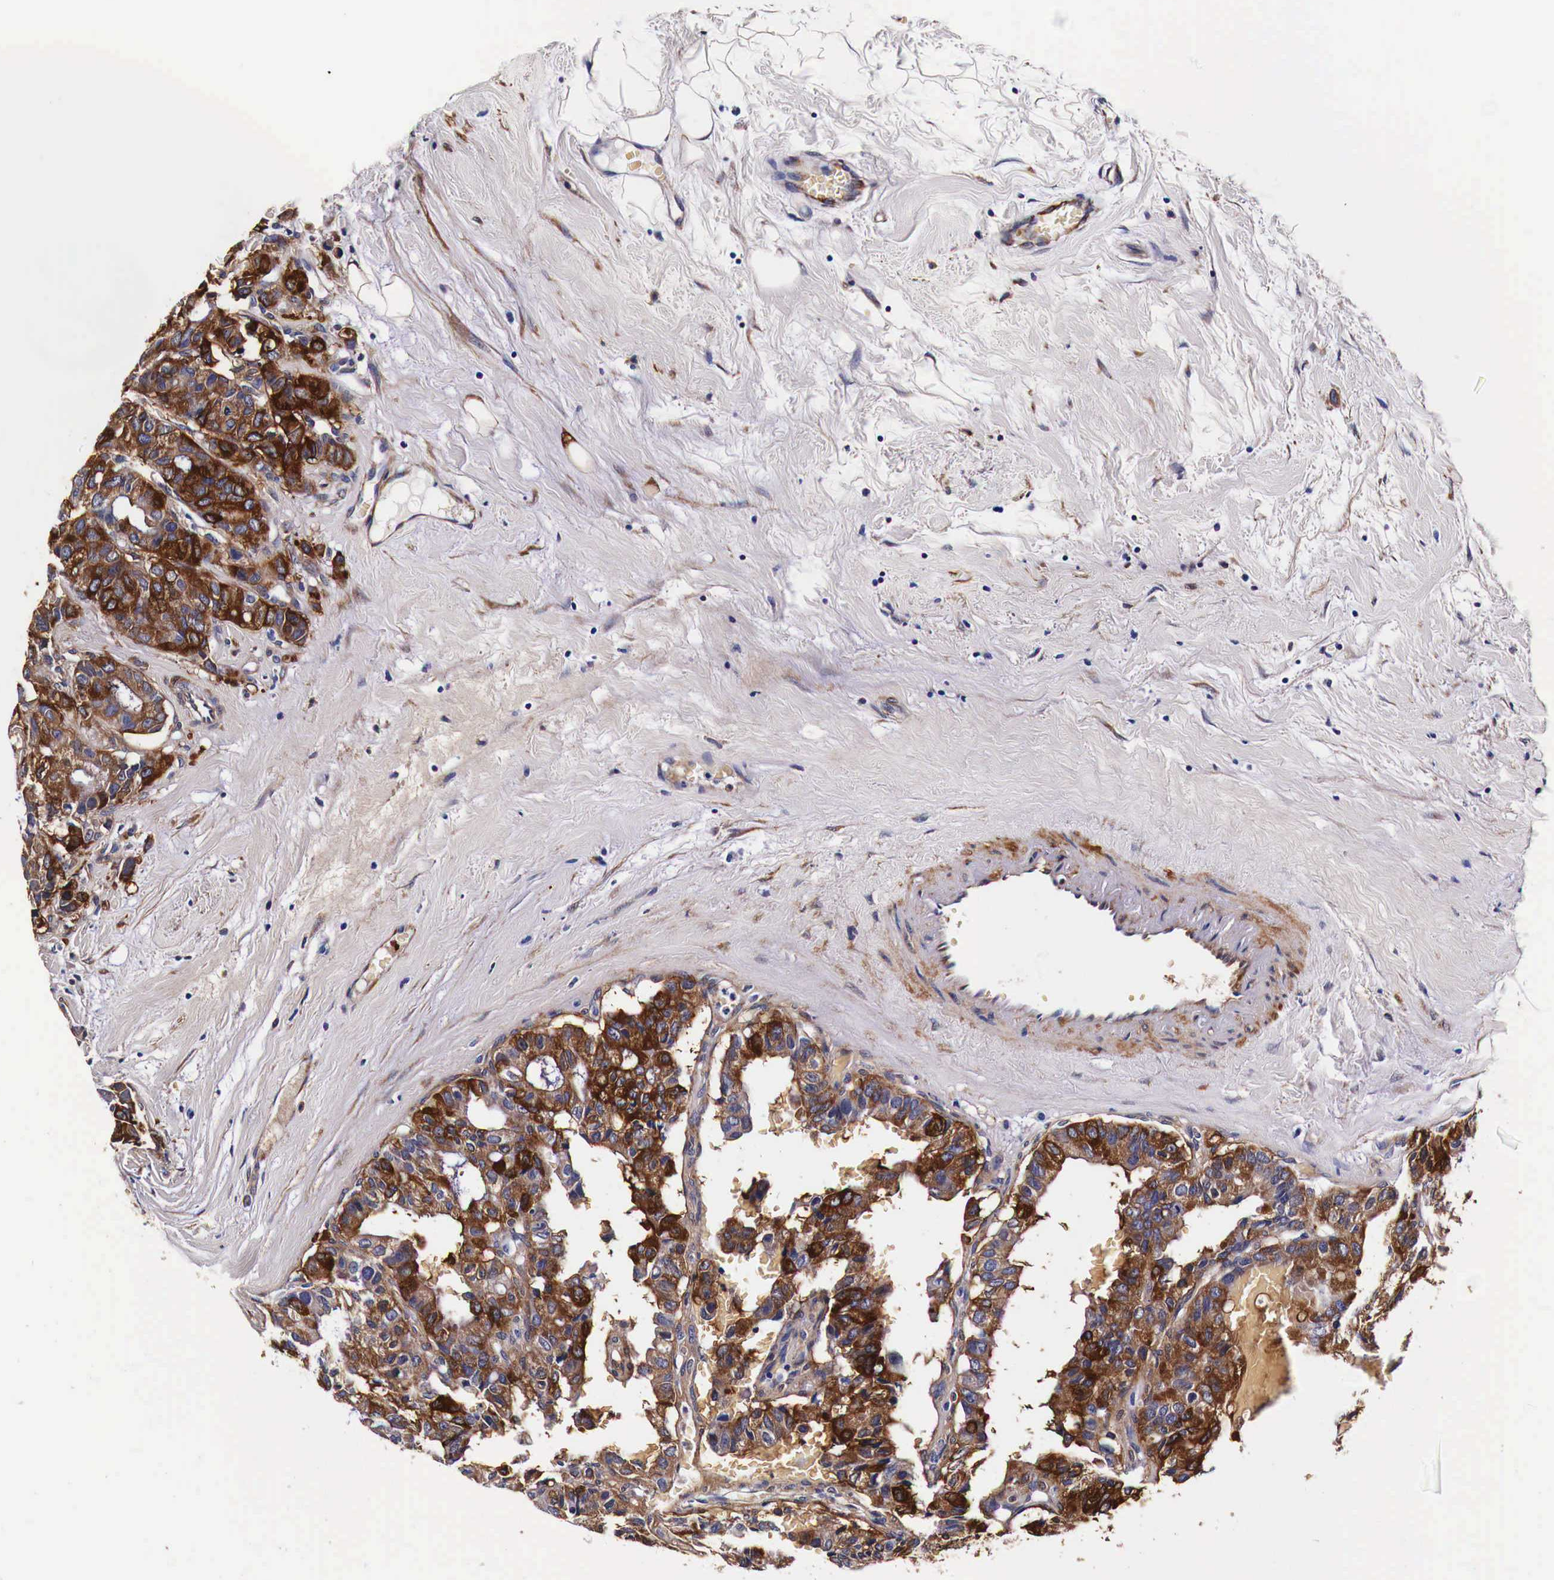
{"staining": {"intensity": "strong", "quantity": ">75%", "location": "cytoplasmic/membranous"}, "tissue": "breast cancer", "cell_type": "Tumor cells", "image_type": "cancer", "snomed": [{"axis": "morphology", "description": "Duct carcinoma"}, {"axis": "topography", "description": "Breast"}], "caption": "Protein staining of breast cancer (invasive ductal carcinoma) tissue exhibits strong cytoplasmic/membranous positivity in approximately >75% of tumor cells.", "gene": "HSPB1", "patient": {"sex": "female", "age": 69}}